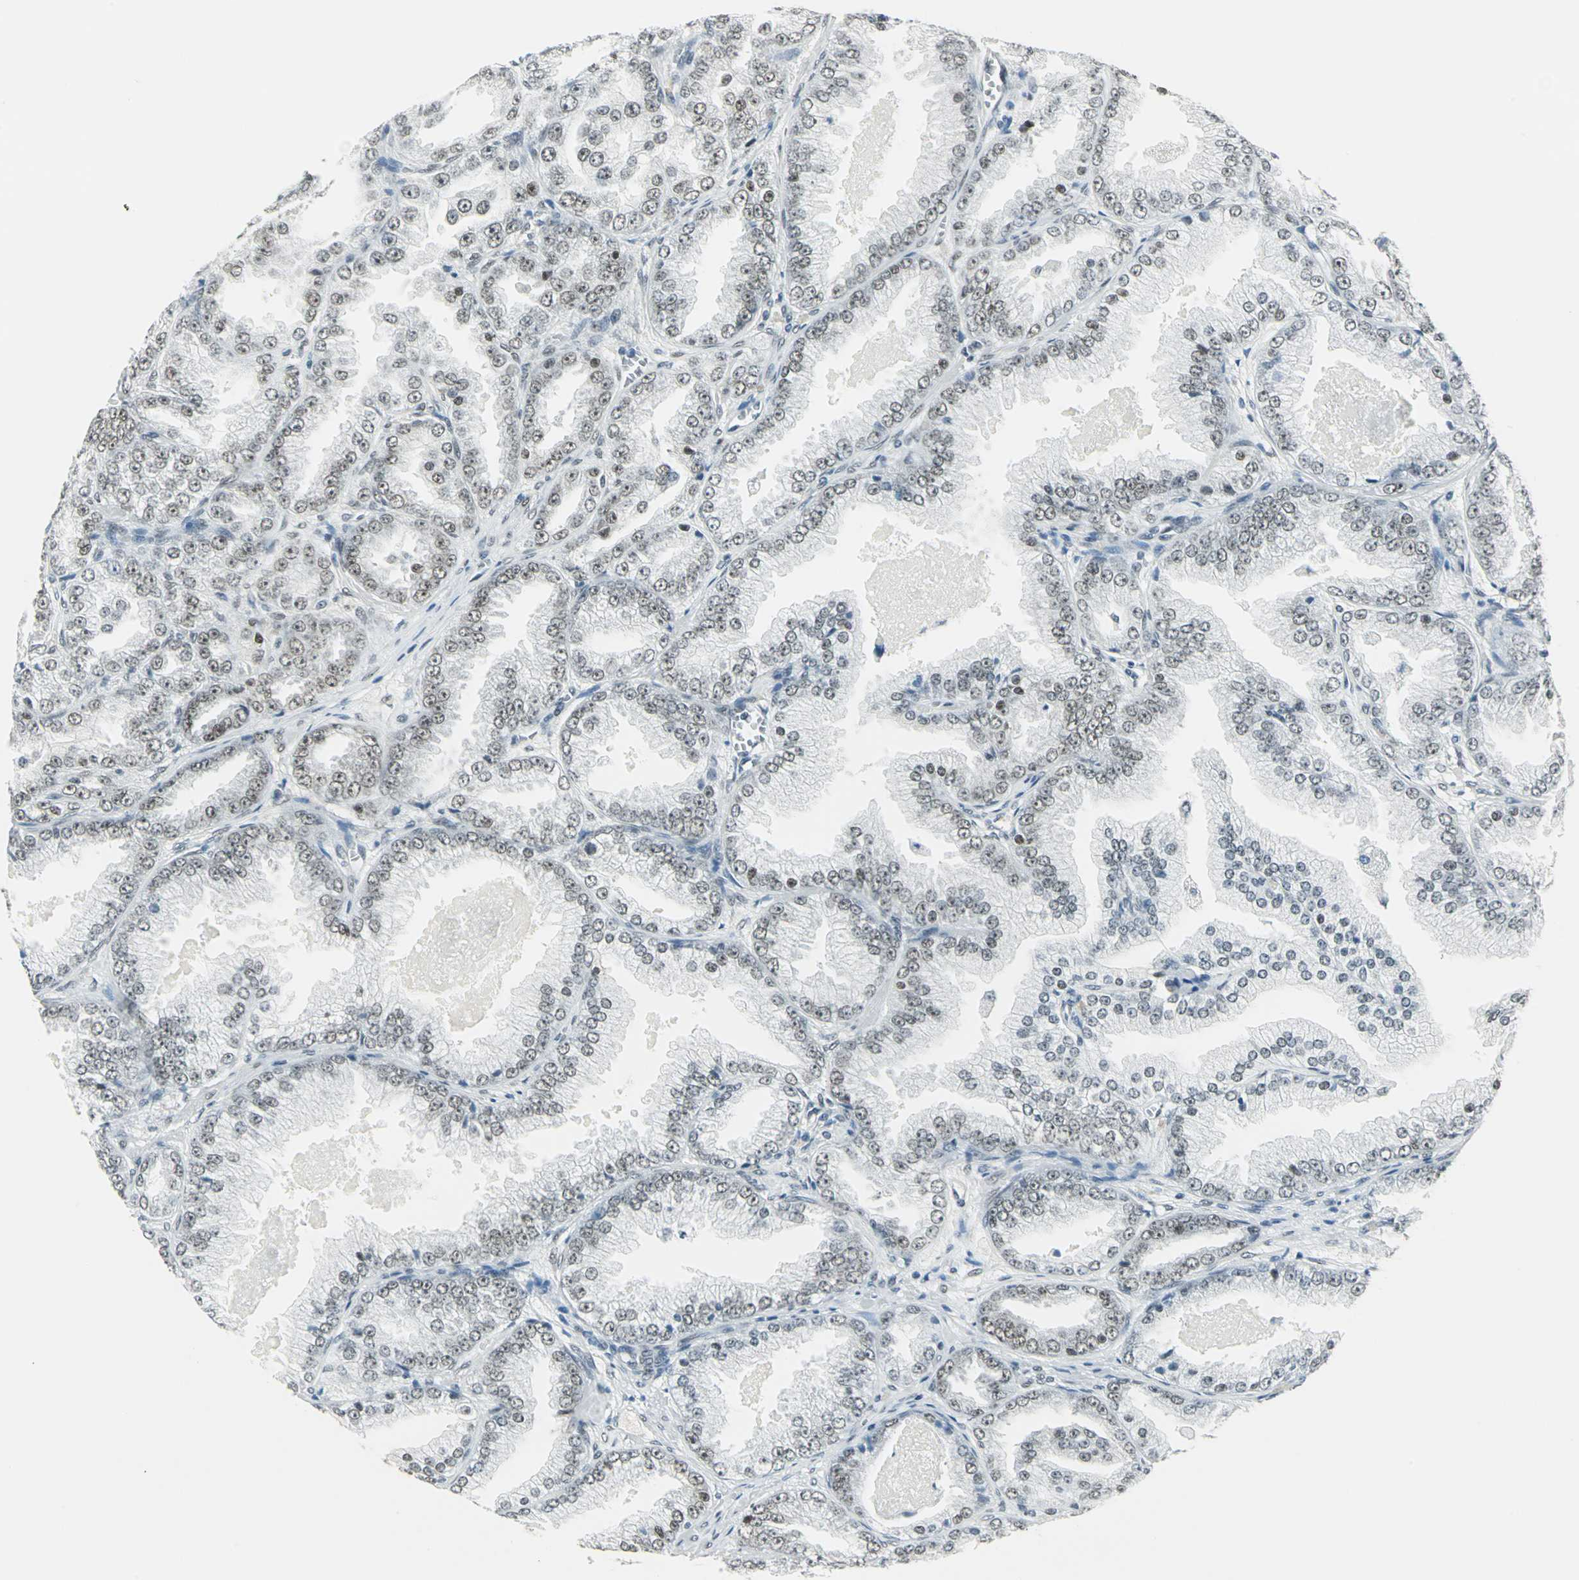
{"staining": {"intensity": "weak", "quantity": "25%-75%", "location": "nuclear"}, "tissue": "prostate cancer", "cell_type": "Tumor cells", "image_type": "cancer", "snomed": [{"axis": "morphology", "description": "Adenocarcinoma, High grade"}, {"axis": "topography", "description": "Prostate"}], "caption": "Human prostate cancer stained with a protein marker shows weak staining in tumor cells.", "gene": "ADNP", "patient": {"sex": "male", "age": 61}}